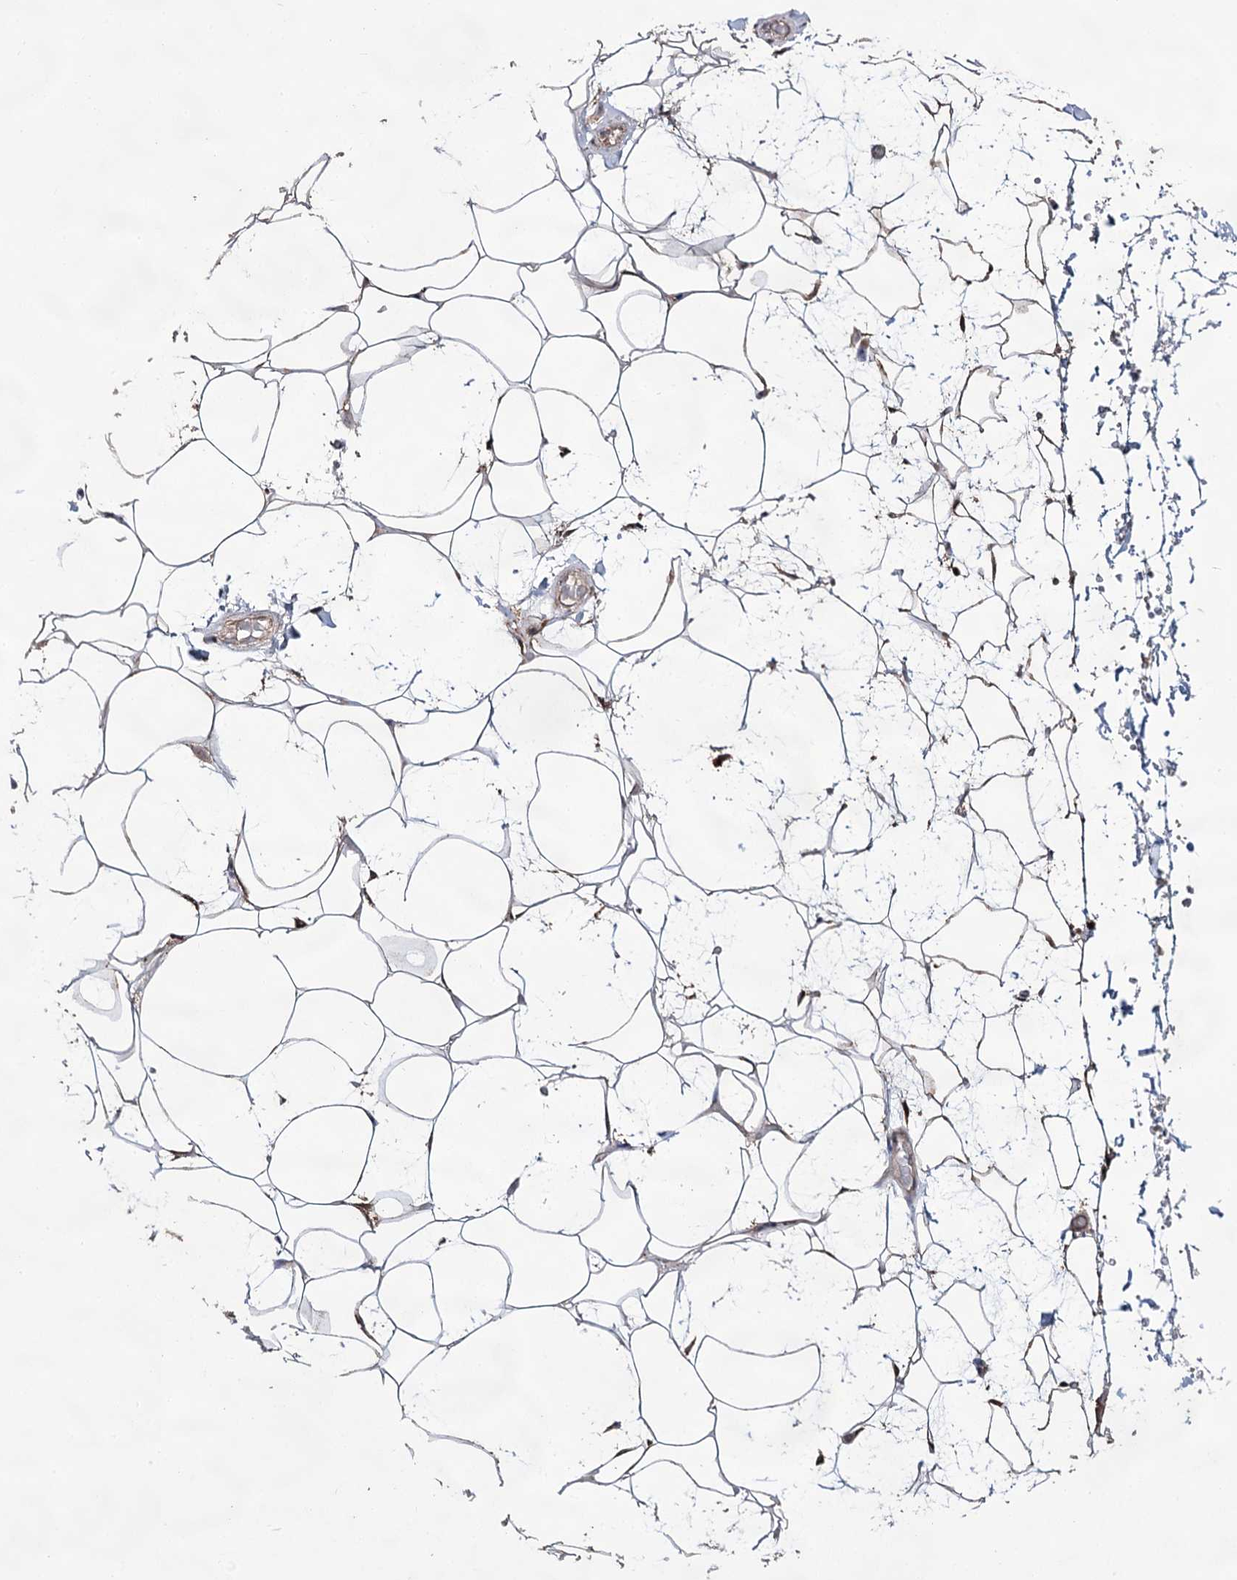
{"staining": {"intensity": "weak", "quantity": ">75%", "location": "cytoplasmic/membranous"}, "tissue": "adipose tissue", "cell_type": "Adipocytes", "image_type": "normal", "snomed": [{"axis": "morphology", "description": "Normal tissue, NOS"}, {"axis": "topography", "description": "Breast"}], "caption": "Adipose tissue stained for a protein (brown) displays weak cytoplasmic/membranous positive staining in approximately >75% of adipocytes.", "gene": "ACTR6", "patient": {"sex": "female", "age": 26}}